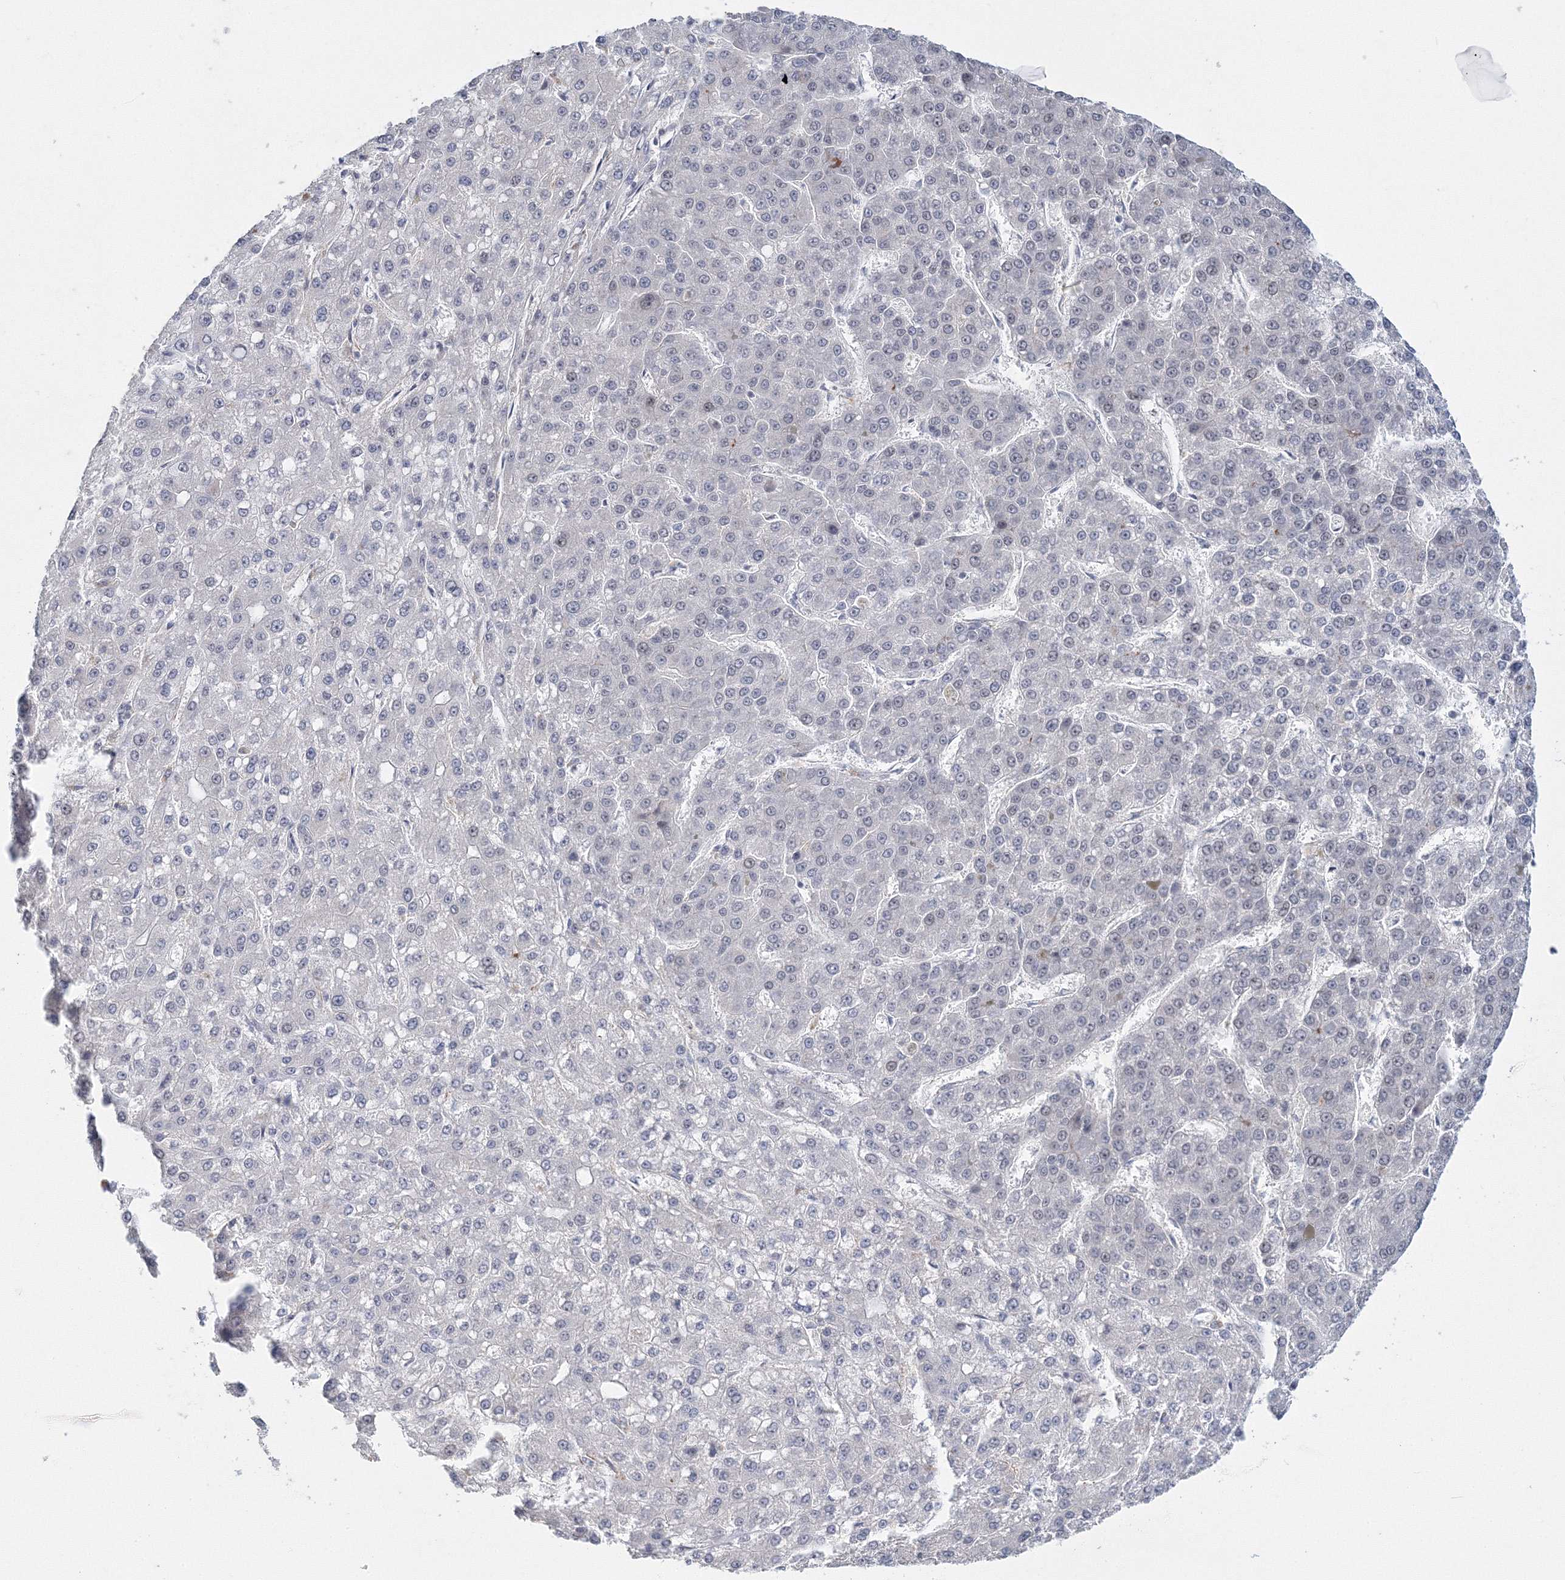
{"staining": {"intensity": "negative", "quantity": "none", "location": "none"}, "tissue": "liver cancer", "cell_type": "Tumor cells", "image_type": "cancer", "snomed": [{"axis": "morphology", "description": "Carcinoma, Hepatocellular, NOS"}, {"axis": "topography", "description": "Liver"}], "caption": "High power microscopy image of an IHC histopathology image of liver cancer (hepatocellular carcinoma), revealing no significant expression in tumor cells.", "gene": "SIRT7", "patient": {"sex": "male", "age": 67}}